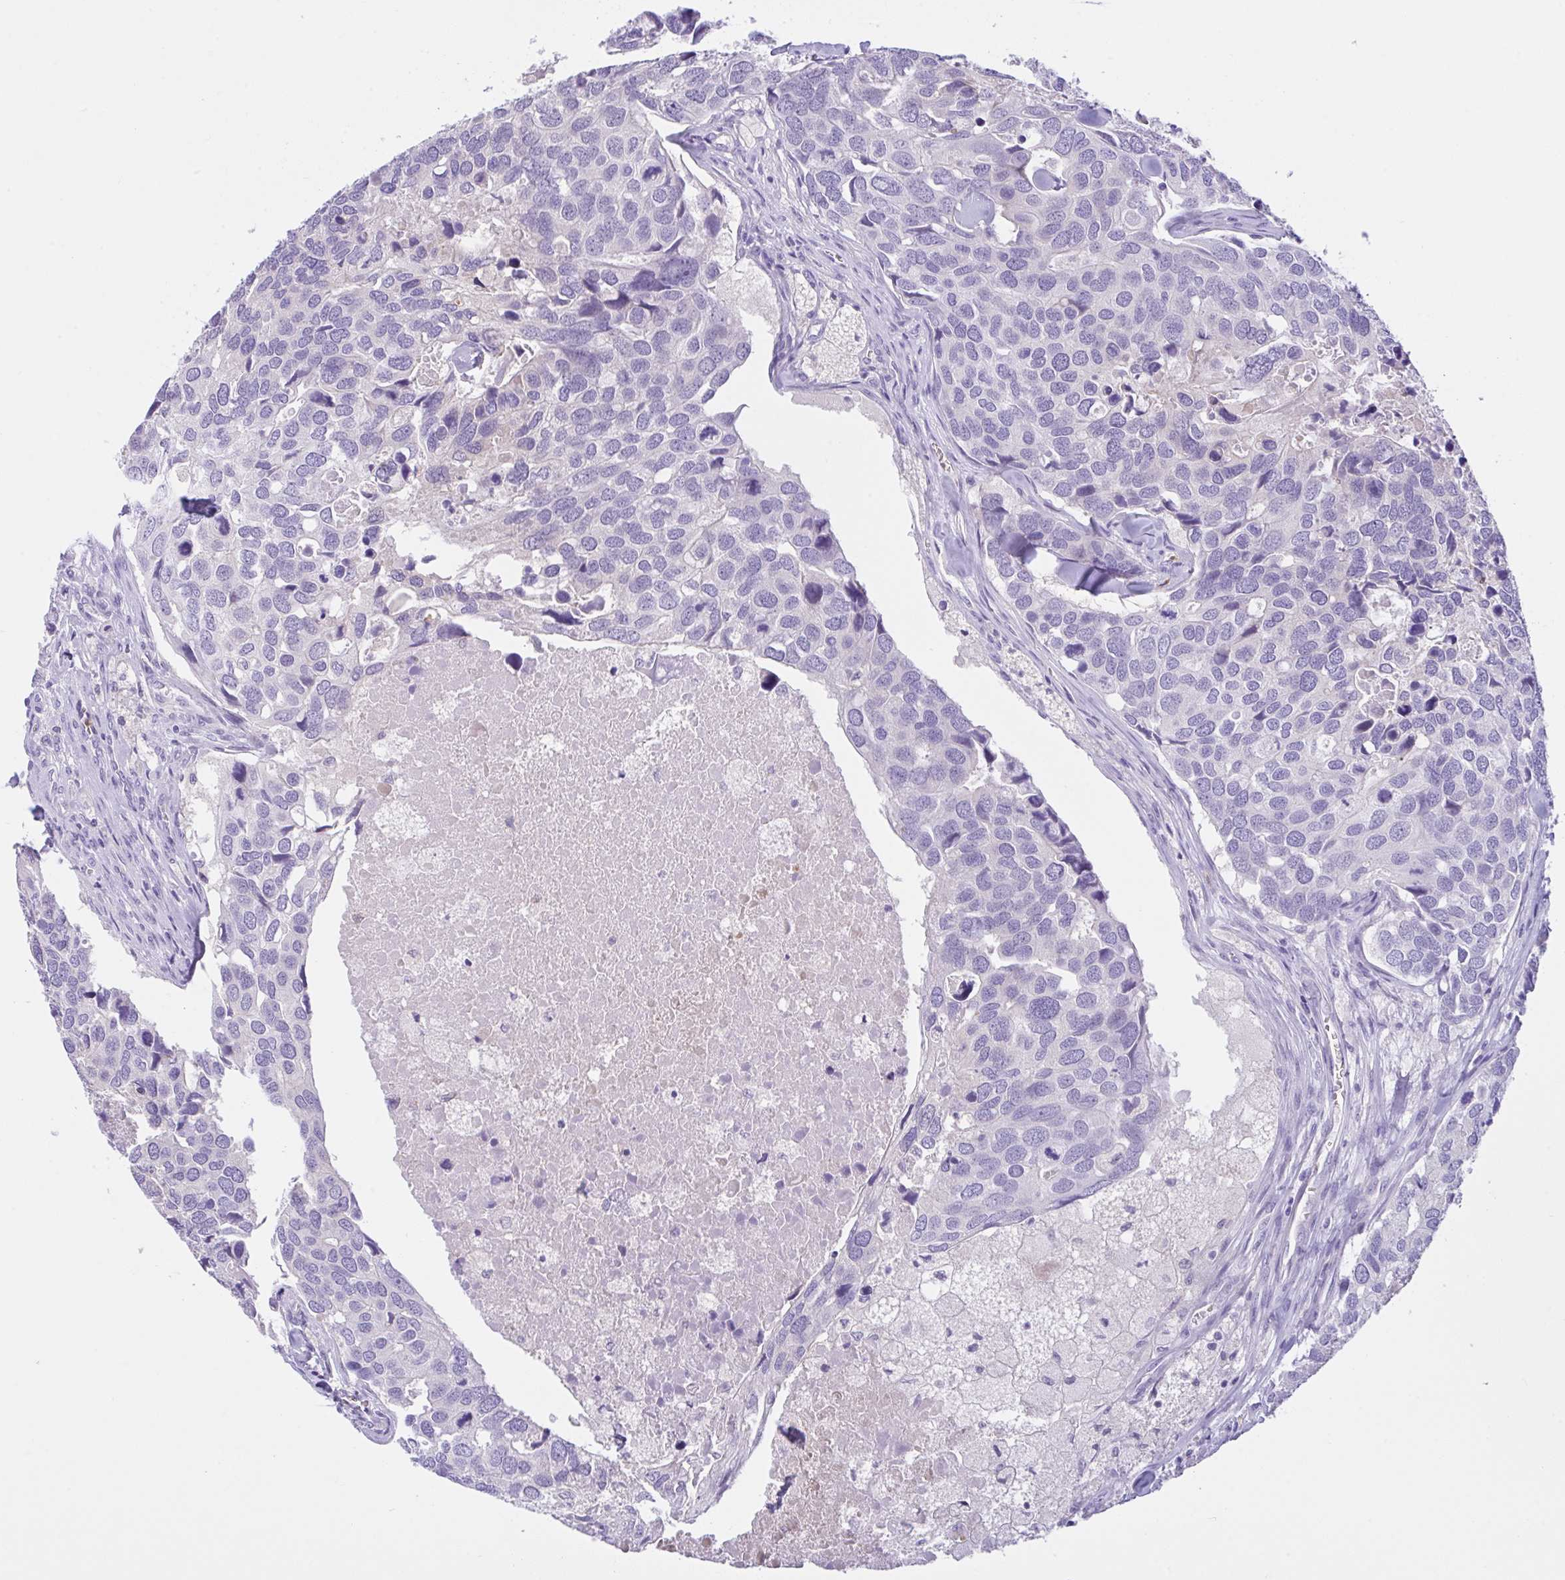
{"staining": {"intensity": "negative", "quantity": "none", "location": "none"}, "tissue": "breast cancer", "cell_type": "Tumor cells", "image_type": "cancer", "snomed": [{"axis": "morphology", "description": "Duct carcinoma"}, {"axis": "topography", "description": "Breast"}], "caption": "There is no significant staining in tumor cells of invasive ductal carcinoma (breast).", "gene": "NCF1", "patient": {"sex": "female", "age": 83}}